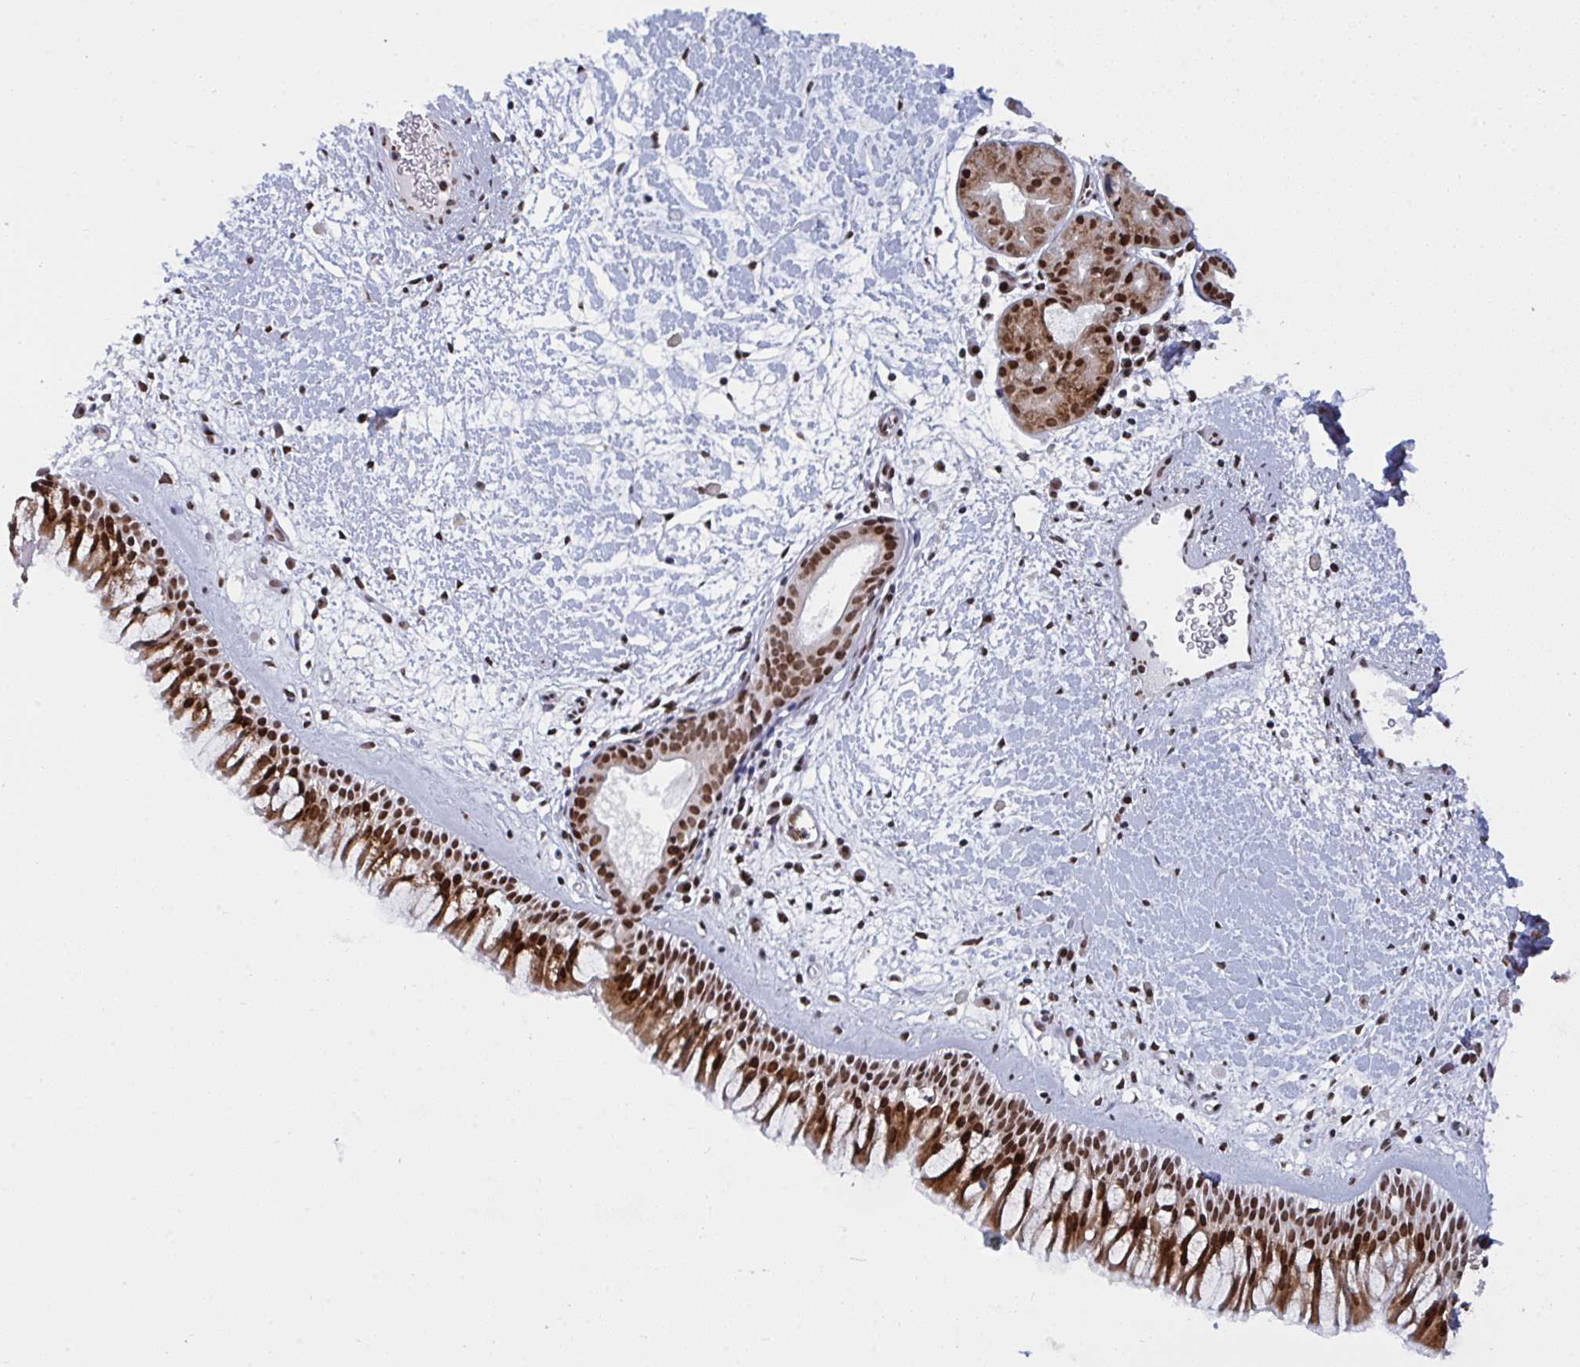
{"staining": {"intensity": "strong", "quantity": ">75%", "location": "nuclear"}, "tissue": "nasopharynx", "cell_type": "Respiratory epithelial cells", "image_type": "normal", "snomed": [{"axis": "morphology", "description": "Normal tissue, NOS"}, {"axis": "topography", "description": "Nasopharynx"}], "caption": "Immunohistochemistry (DAB) staining of normal human nasopharynx exhibits strong nuclear protein staining in about >75% of respiratory epithelial cells.", "gene": "ZNF607", "patient": {"sex": "male", "age": 65}}